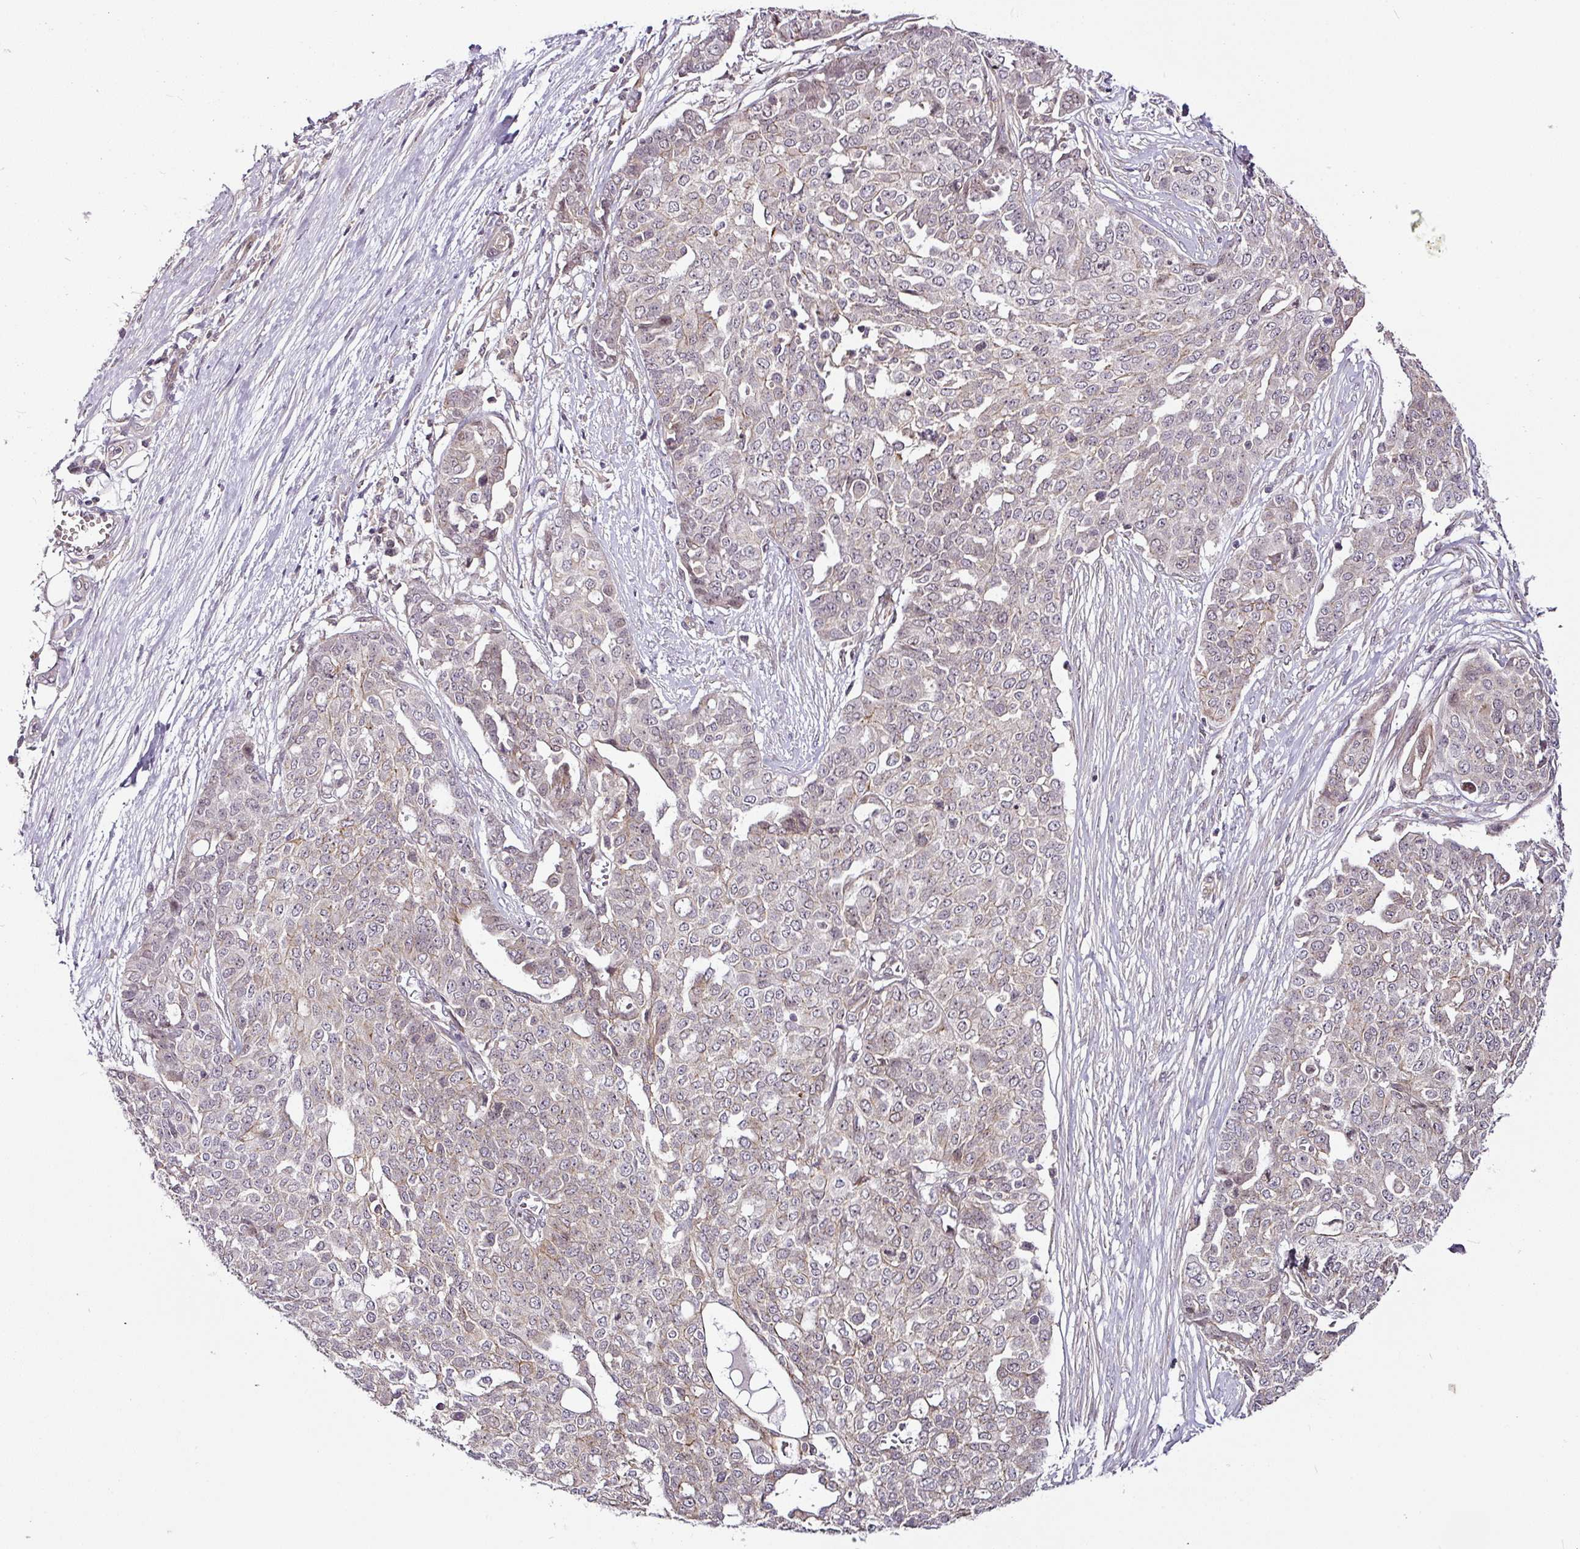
{"staining": {"intensity": "moderate", "quantity": "<25%", "location": "cytoplasmic/membranous"}, "tissue": "ovarian cancer", "cell_type": "Tumor cells", "image_type": "cancer", "snomed": [{"axis": "morphology", "description": "Cystadenocarcinoma, serous, NOS"}, {"axis": "topography", "description": "Soft tissue"}, {"axis": "topography", "description": "Ovary"}], "caption": "Protein expression analysis of ovarian cancer (serous cystadenocarcinoma) reveals moderate cytoplasmic/membranous staining in about <25% of tumor cells. (brown staining indicates protein expression, while blue staining denotes nuclei).", "gene": "DCAF13", "patient": {"sex": "female", "age": 57}}